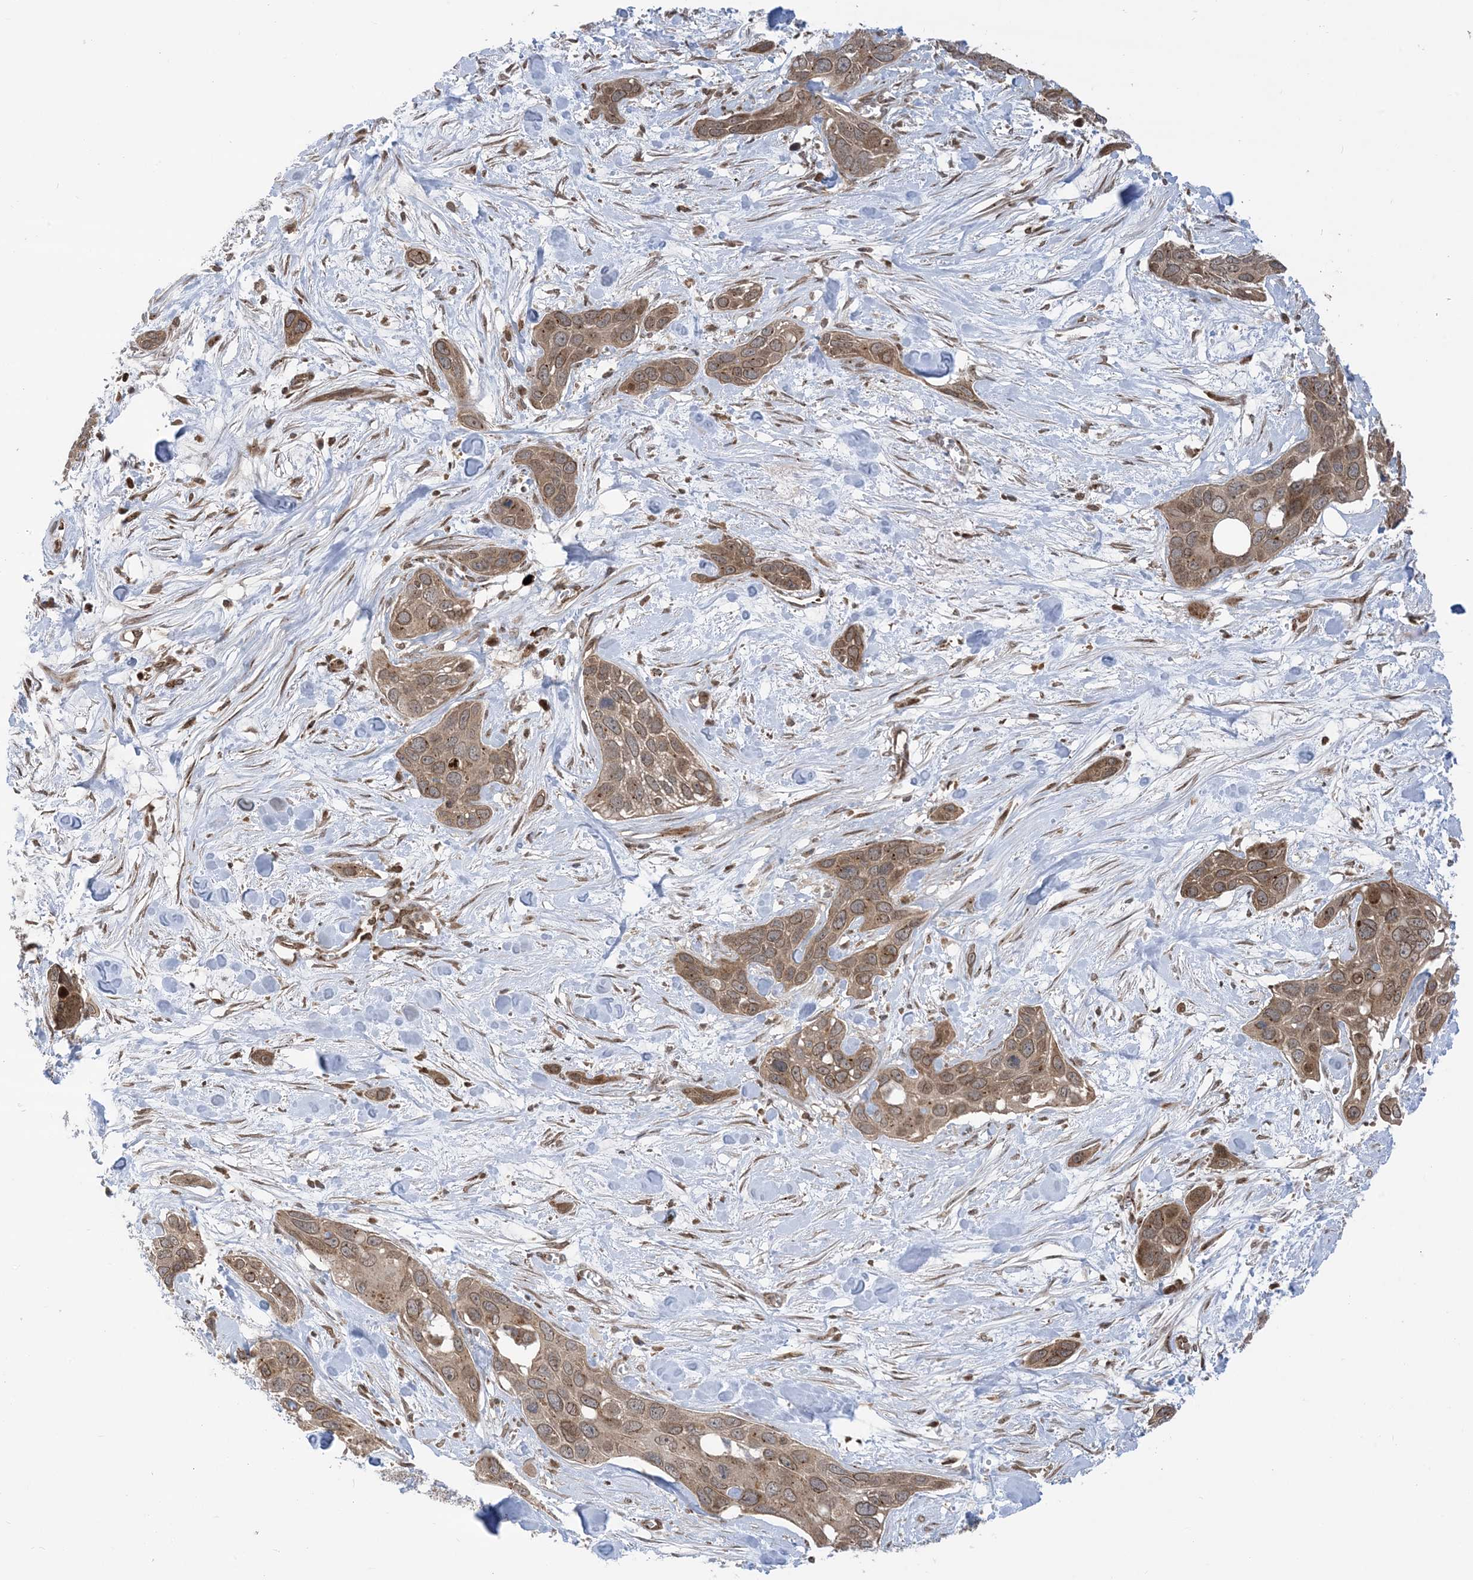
{"staining": {"intensity": "moderate", "quantity": ">75%", "location": "cytoplasmic/membranous,nuclear"}, "tissue": "pancreatic cancer", "cell_type": "Tumor cells", "image_type": "cancer", "snomed": [{"axis": "morphology", "description": "Adenocarcinoma, NOS"}, {"axis": "topography", "description": "Pancreas"}], "caption": "IHC micrograph of human pancreatic adenocarcinoma stained for a protein (brown), which exhibits medium levels of moderate cytoplasmic/membranous and nuclear positivity in approximately >75% of tumor cells.", "gene": "CASP4", "patient": {"sex": "female", "age": 60}}